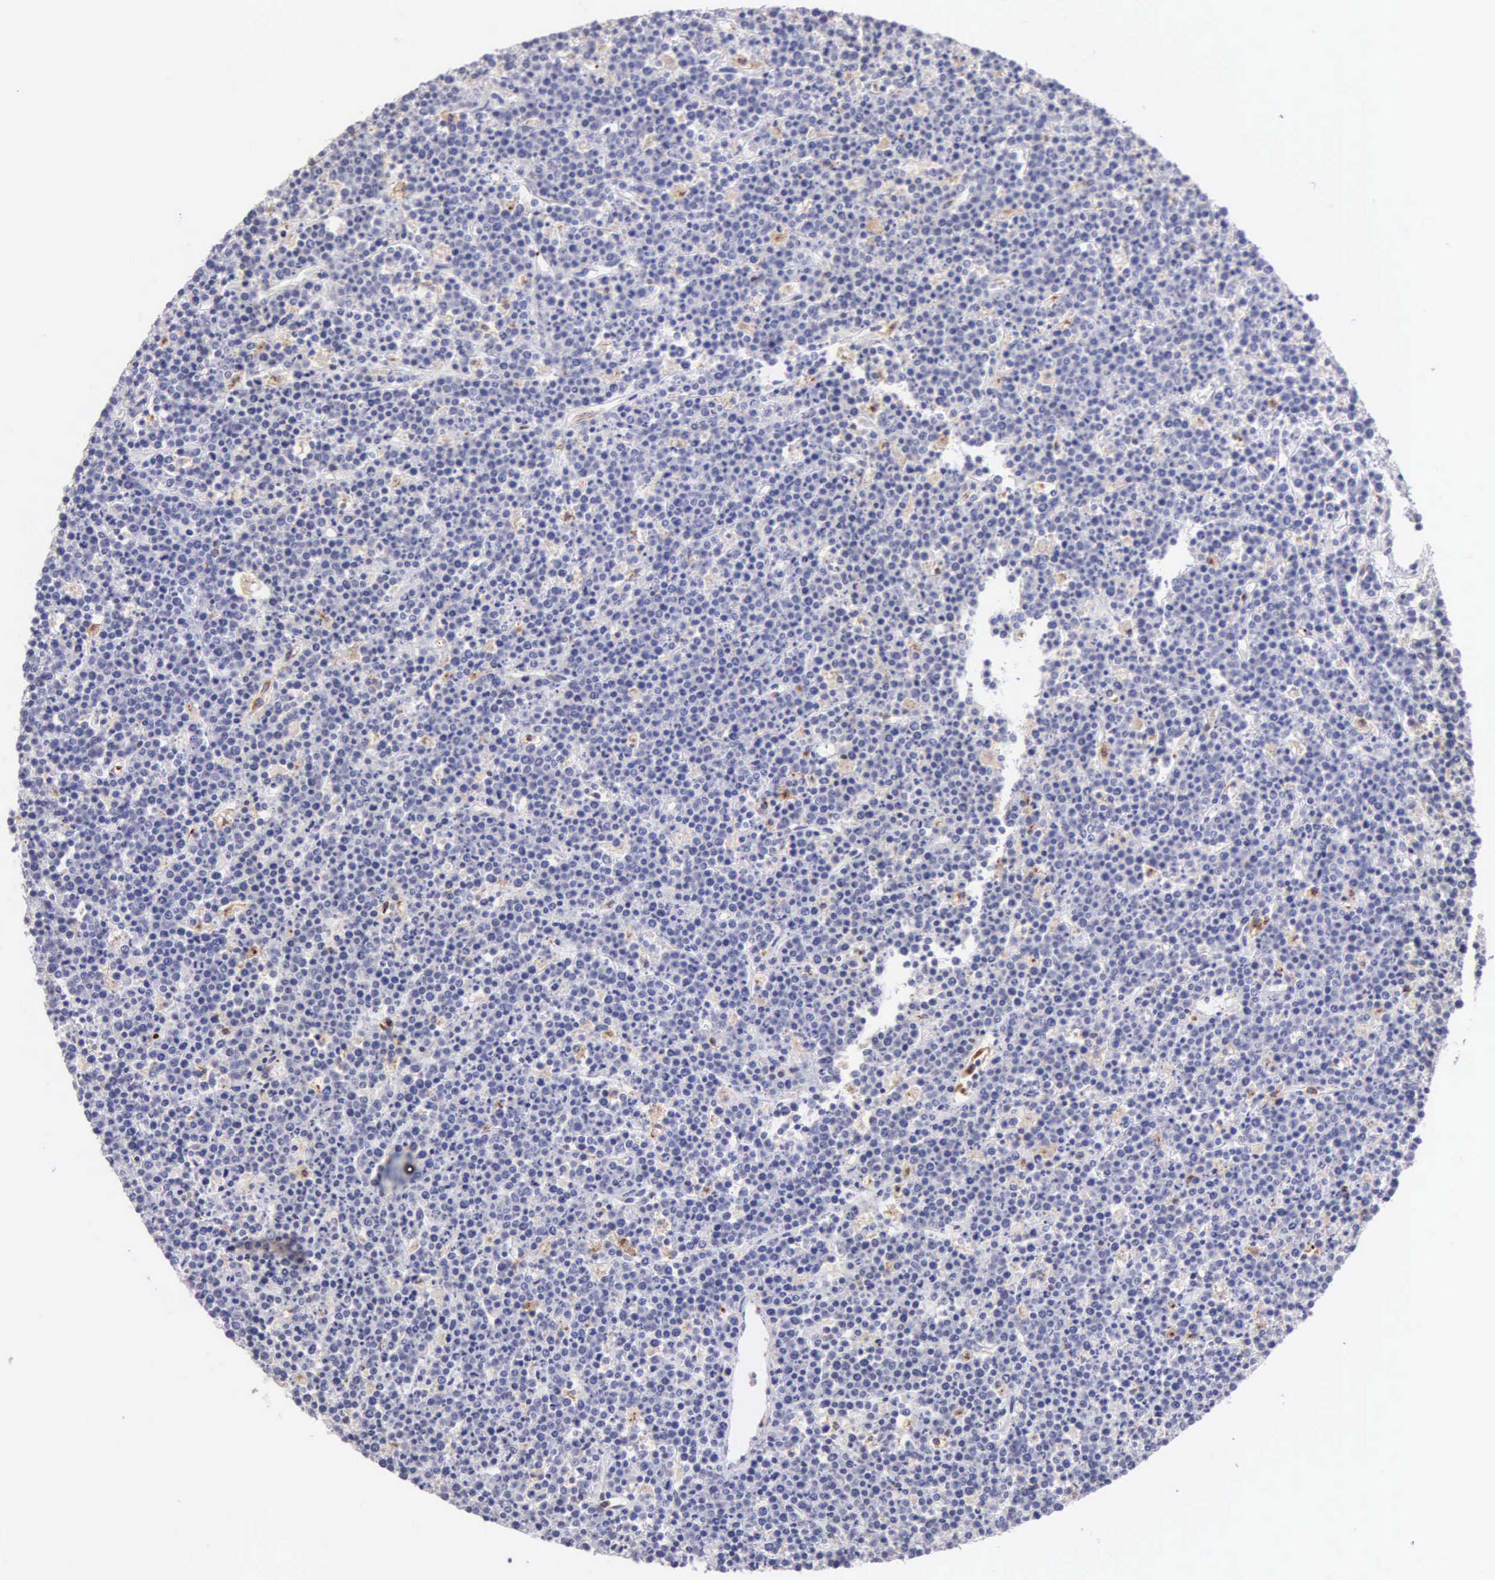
{"staining": {"intensity": "negative", "quantity": "none", "location": "none"}, "tissue": "lymphoma", "cell_type": "Tumor cells", "image_type": "cancer", "snomed": [{"axis": "morphology", "description": "Malignant lymphoma, non-Hodgkin's type, High grade"}, {"axis": "topography", "description": "Ovary"}], "caption": "IHC of malignant lymphoma, non-Hodgkin's type (high-grade) displays no staining in tumor cells.", "gene": "SRGN", "patient": {"sex": "female", "age": 56}}